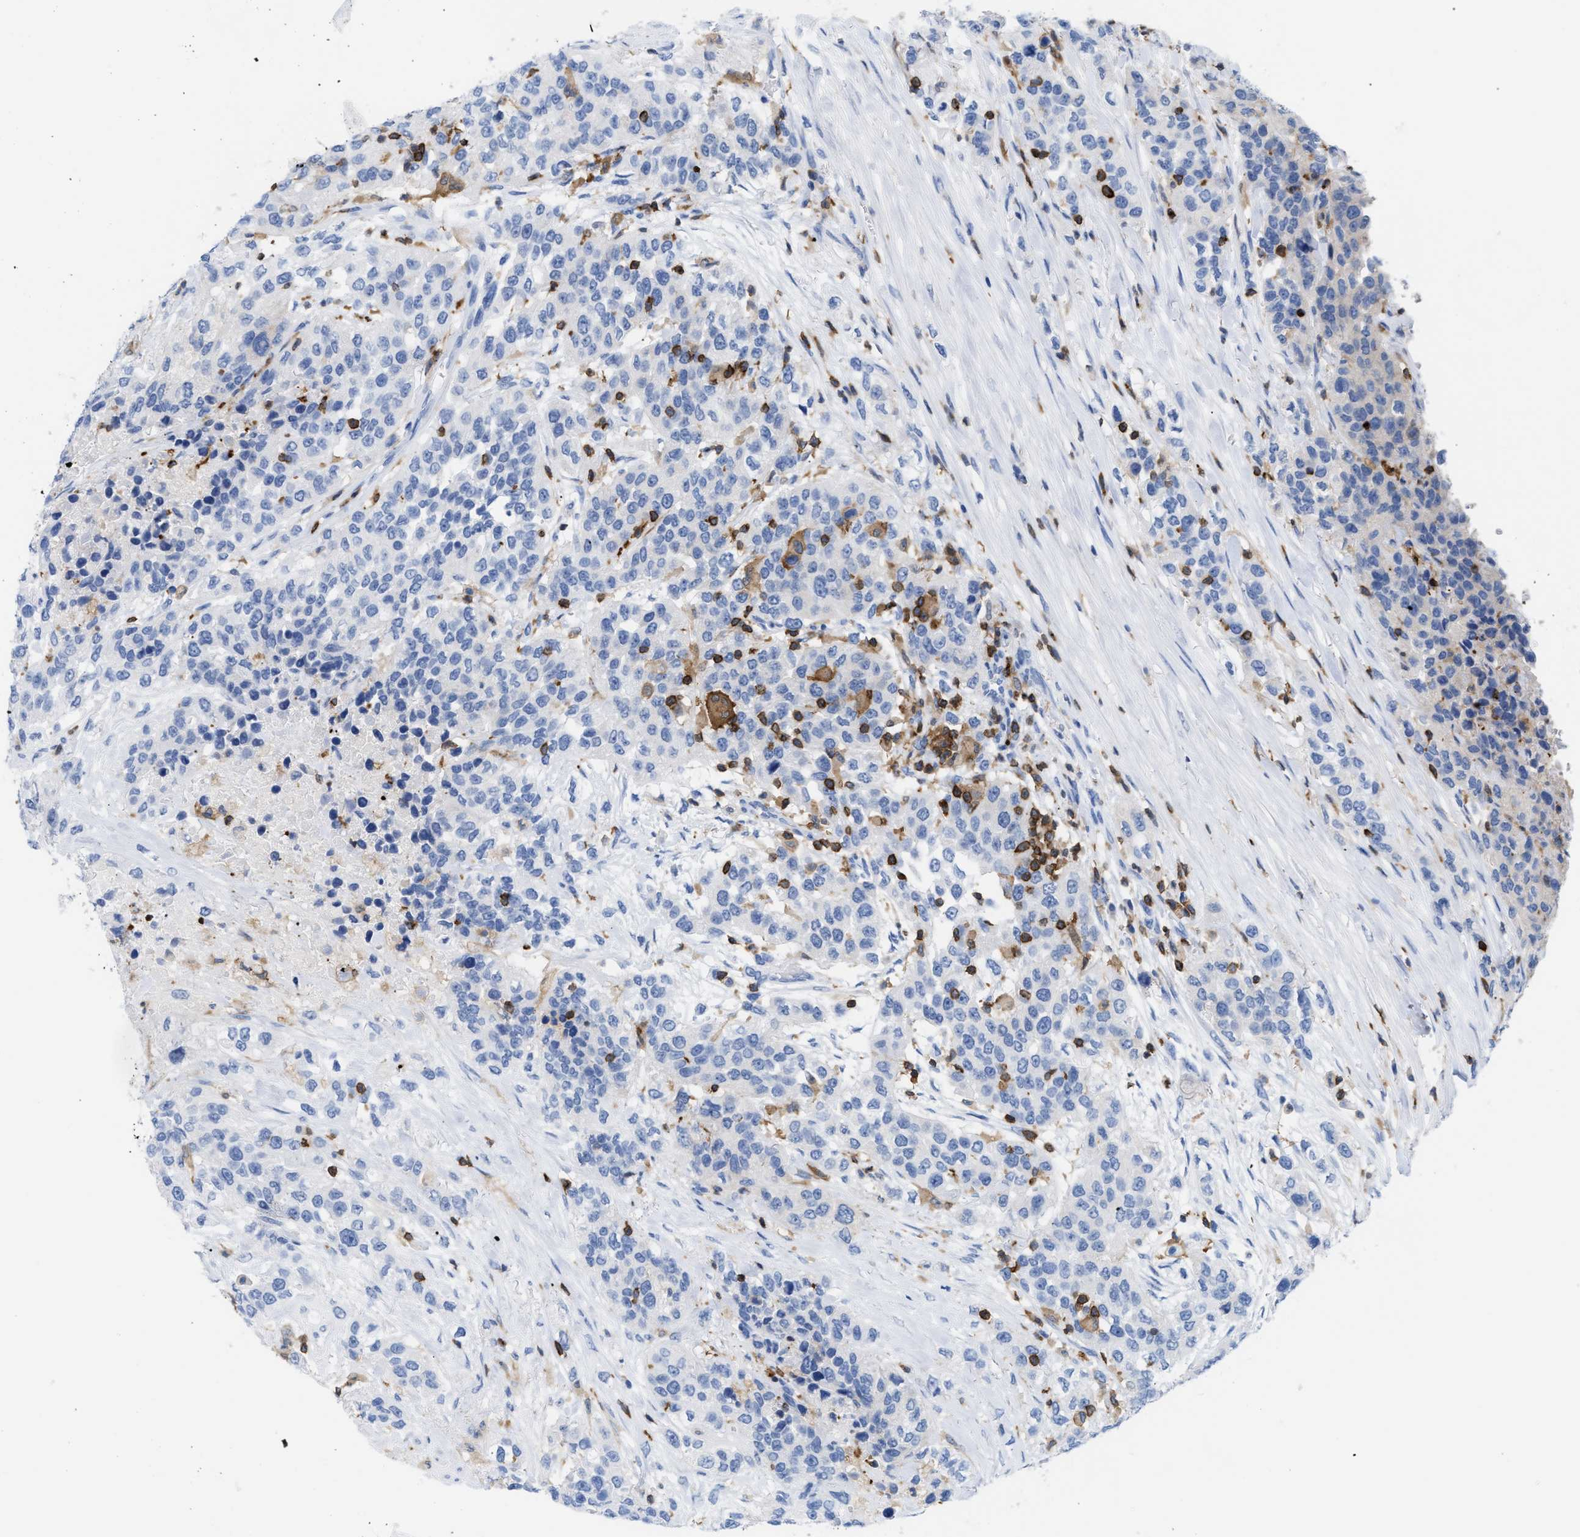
{"staining": {"intensity": "negative", "quantity": "none", "location": "none"}, "tissue": "urothelial cancer", "cell_type": "Tumor cells", "image_type": "cancer", "snomed": [{"axis": "morphology", "description": "Urothelial carcinoma, High grade"}, {"axis": "topography", "description": "Urinary bladder"}], "caption": "This is an IHC photomicrograph of urothelial carcinoma (high-grade). There is no staining in tumor cells.", "gene": "LCP1", "patient": {"sex": "female", "age": 80}}